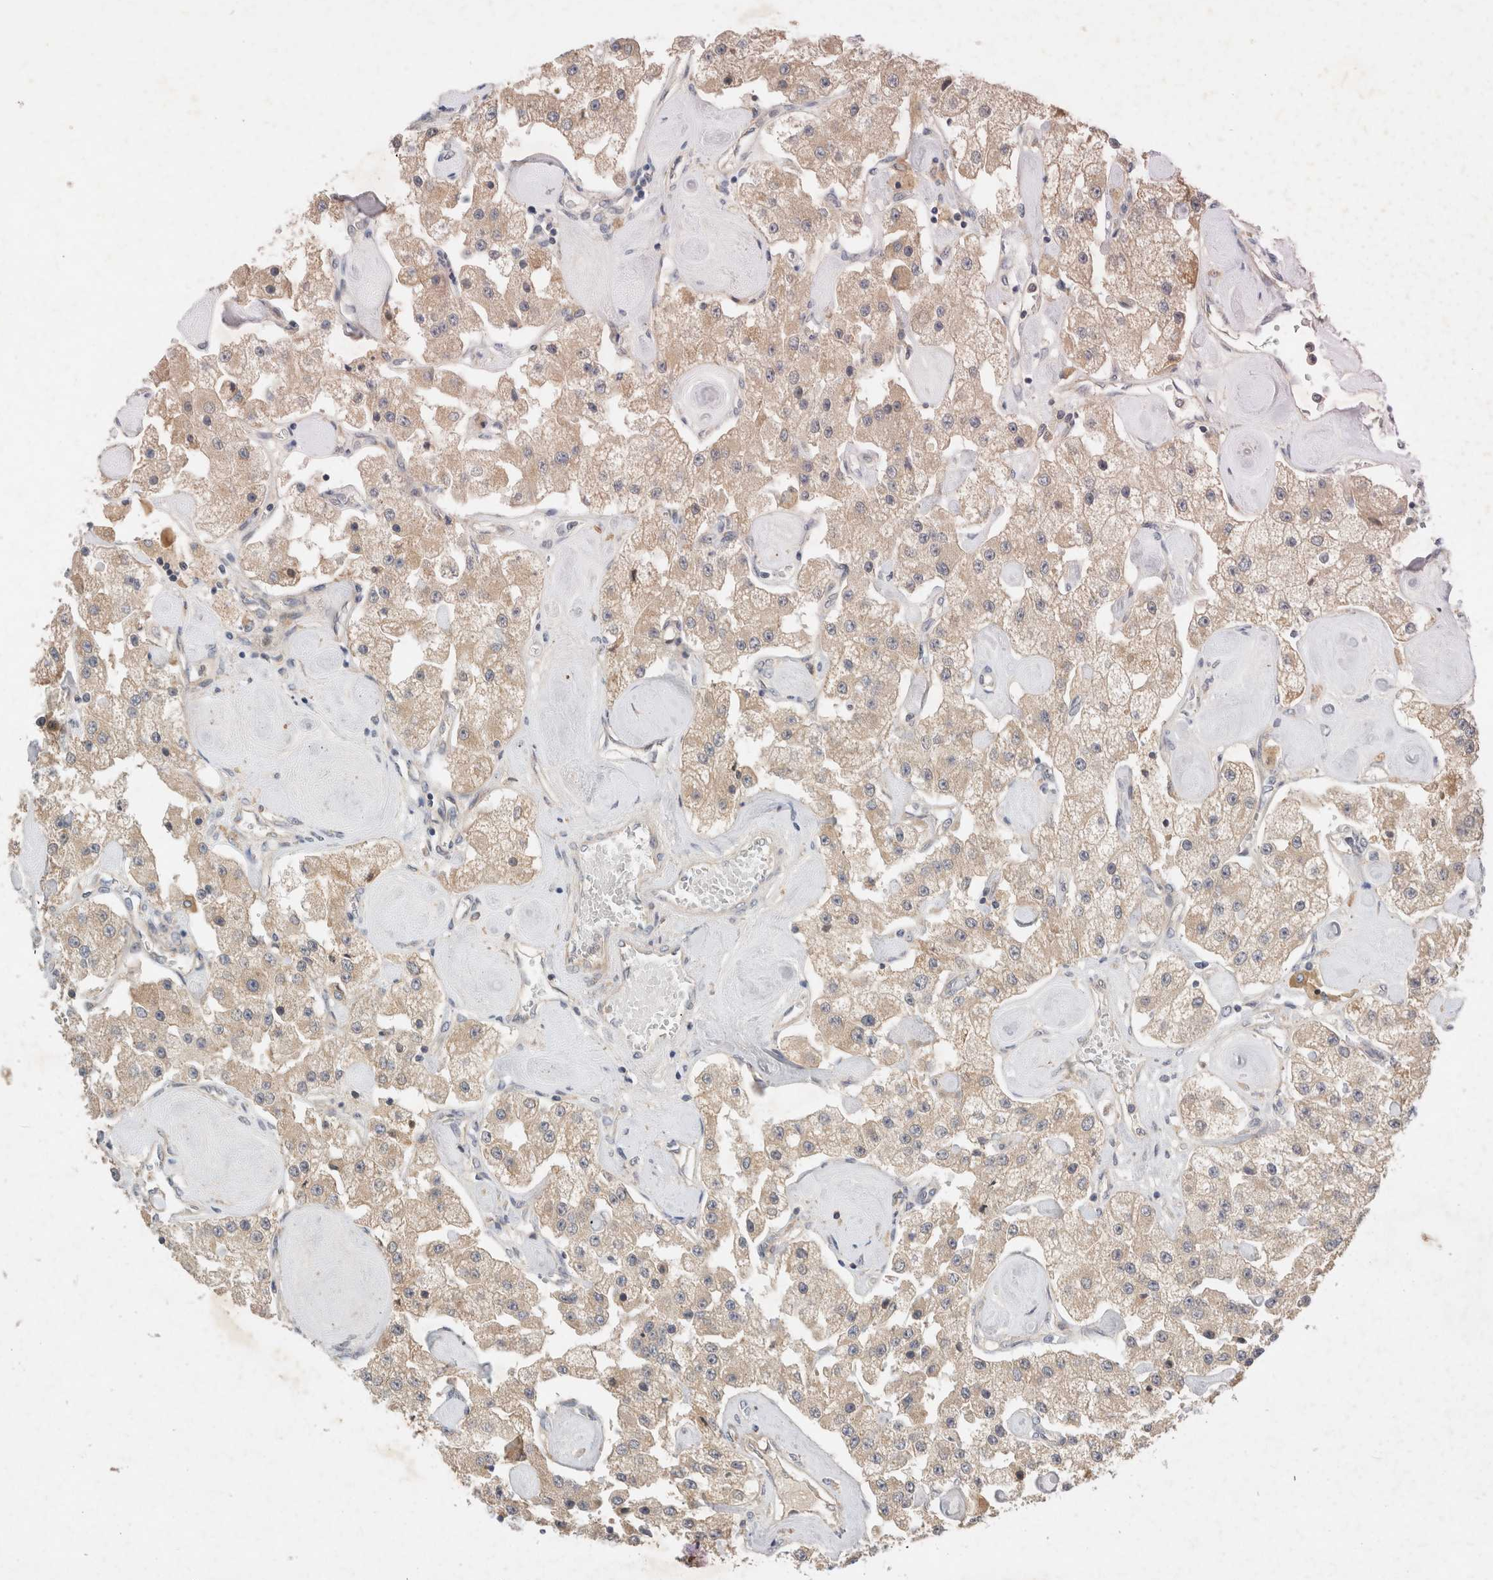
{"staining": {"intensity": "weak", "quantity": ">75%", "location": "cytoplasmic/membranous"}, "tissue": "carcinoid", "cell_type": "Tumor cells", "image_type": "cancer", "snomed": [{"axis": "morphology", "description": "Carcinoid, malignant, NOS"}, {"axis": "topography", "description": "Pancreas"}], "caption": "Tumor cells display low levels of weak cytoplasmic/membranous staining in approximately >75% of cells in malignant carcinoid.", "gene": "ARMC9", "patient": {"sex": "male", "age": 41}}